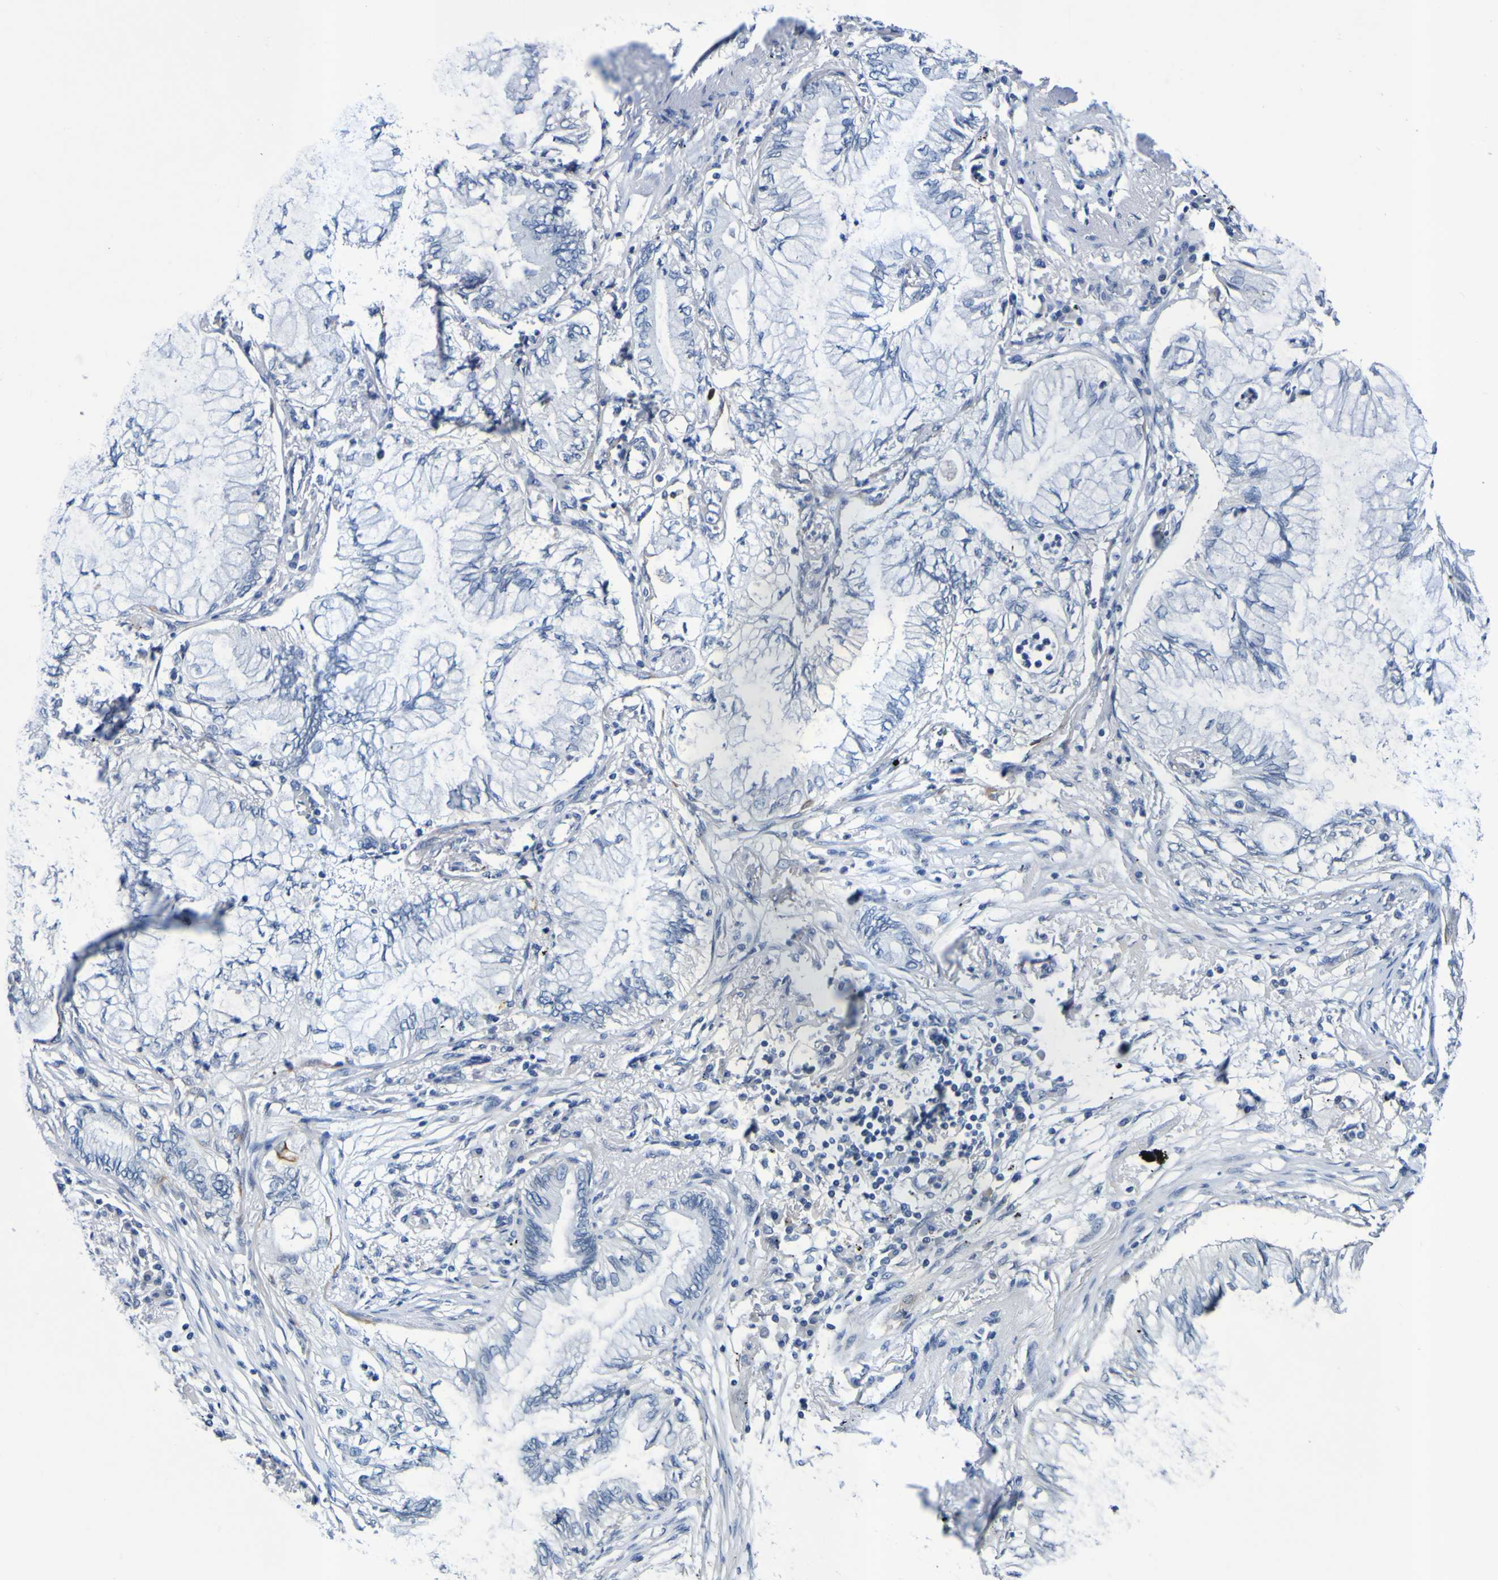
{"staining": {"intensity": "negative", "quantity": "none", "location": "none"}, "tissue": "lung cancer", "cell_type": "Tumor cells", "image_type": "cancer", "snomed": [{"axis": "morphology", "description": "Normal tissue, NOS"}, {"axis": "morphology", "description": "Adenocarcinoma, NOS"}, {"axis": "topography", "description": "Bronchus"}, {"axis": "topography", "description": "Lung"}], "caption": "This is an immunohistochemistry micrograph of lung cancer (adenocarcinoma). There is no expression in tumor cells.", "gene": "VMA21", "patient": {"sex": "female", "age": 70}}